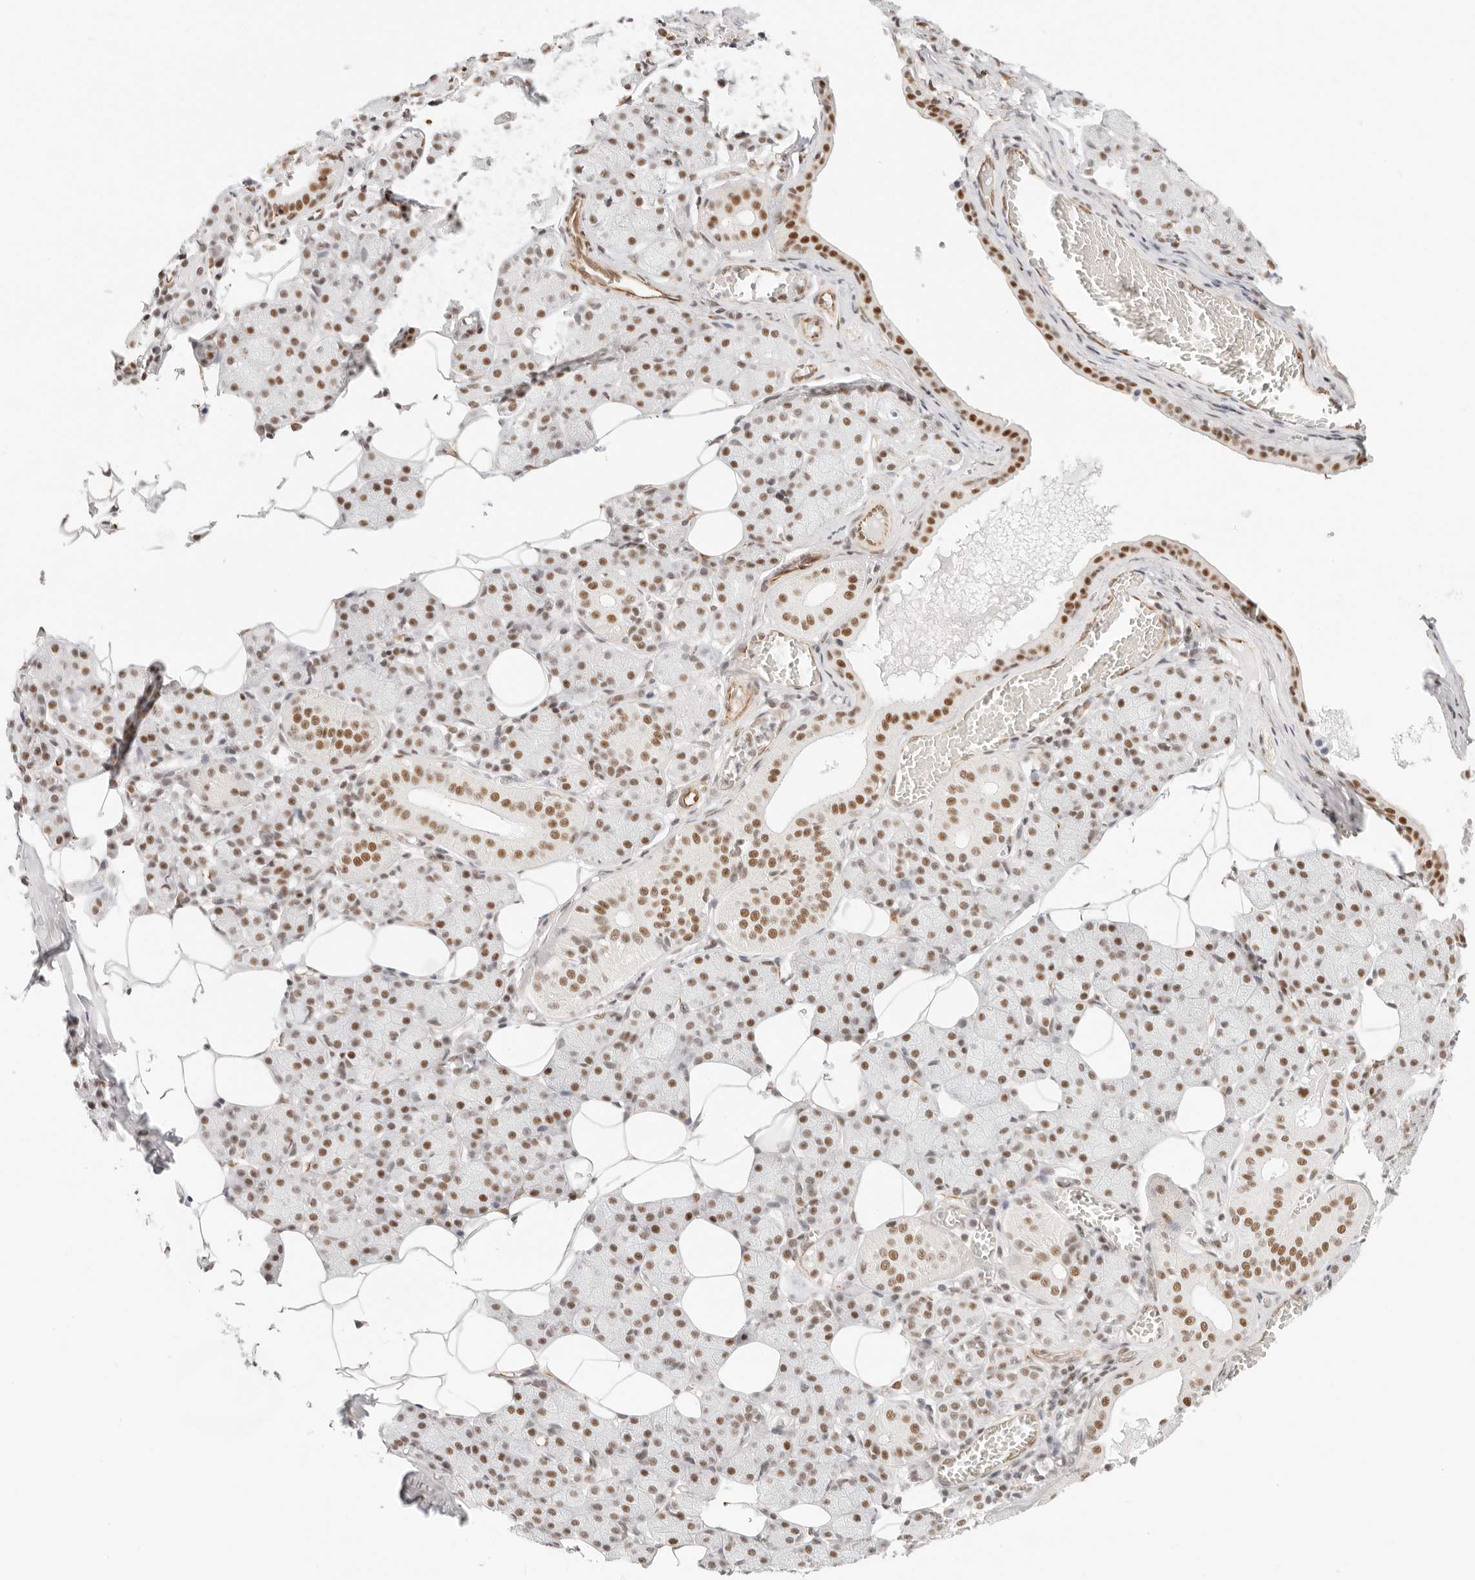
{"staining": {"intensity": "moderate", "quantity": "25%-75%", "location": "nuclear"}, "tissue": "salivary gland", "cell_type": "Glandular cells", "image_type": "normal", "snomed": [{"axis": "morphology", "description": "Normal tissue, NOS"}, {"axis": "topography", "description": "Salivary gland"}], "caption": "Immunohistochemistry (IHC) histopathology image of unremarkable salivary gland: human salivary gland stained using immunohistochemistry displays medium levels of moderate protein expression localized specifically in the nuclear of glandular cells, appearing as a nuclear brown color.", "gene": "ZC3H11A", "patient": {"sex": "female", "age": 33}}